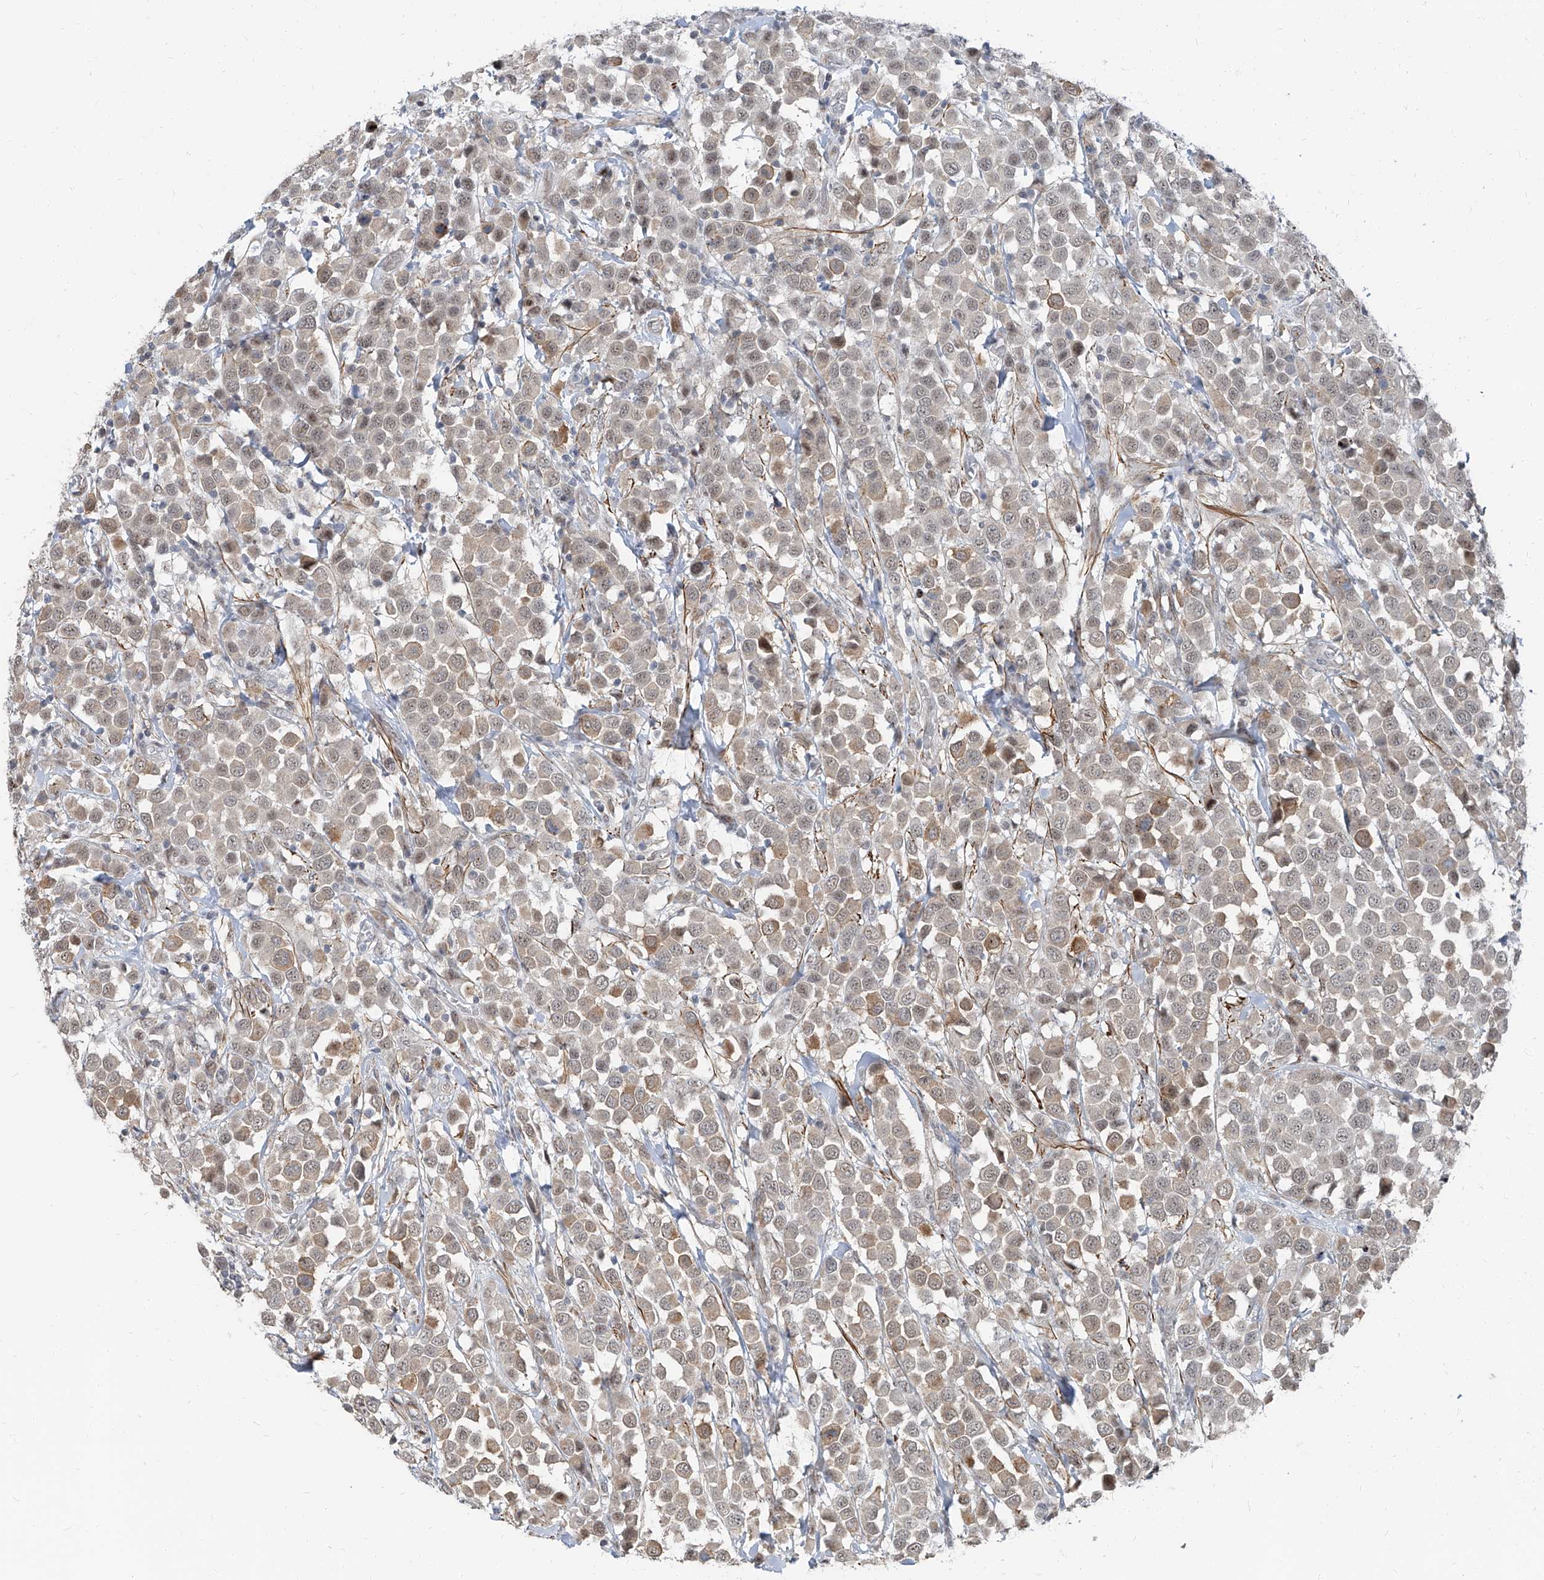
{"staining": {"intensity": "weak", "quantity": "25%-75%", "location": "cytoplasmic/membranous,nuclear"}, "tissue": "breast cancer", "cell_type": "Tumor cells", "image_type": "cancer", "snomed": [{"axis": "morphology", "description": "Duct carcinoma"}, {"axis": "topography", "description": "Breast"}], "caption": "High-magnification brightfield microscopy of invasive ductal carcinoma (breast) stained with DAB (brown) and counterstained with hematoxylin (blue). tumor cells exhibit weak cytoplasmic/membranous and nuclear expression is seen in about25%-75% of cells.", "gene": "TXLNB", "patient": {"sex": "female", "age": 61}}